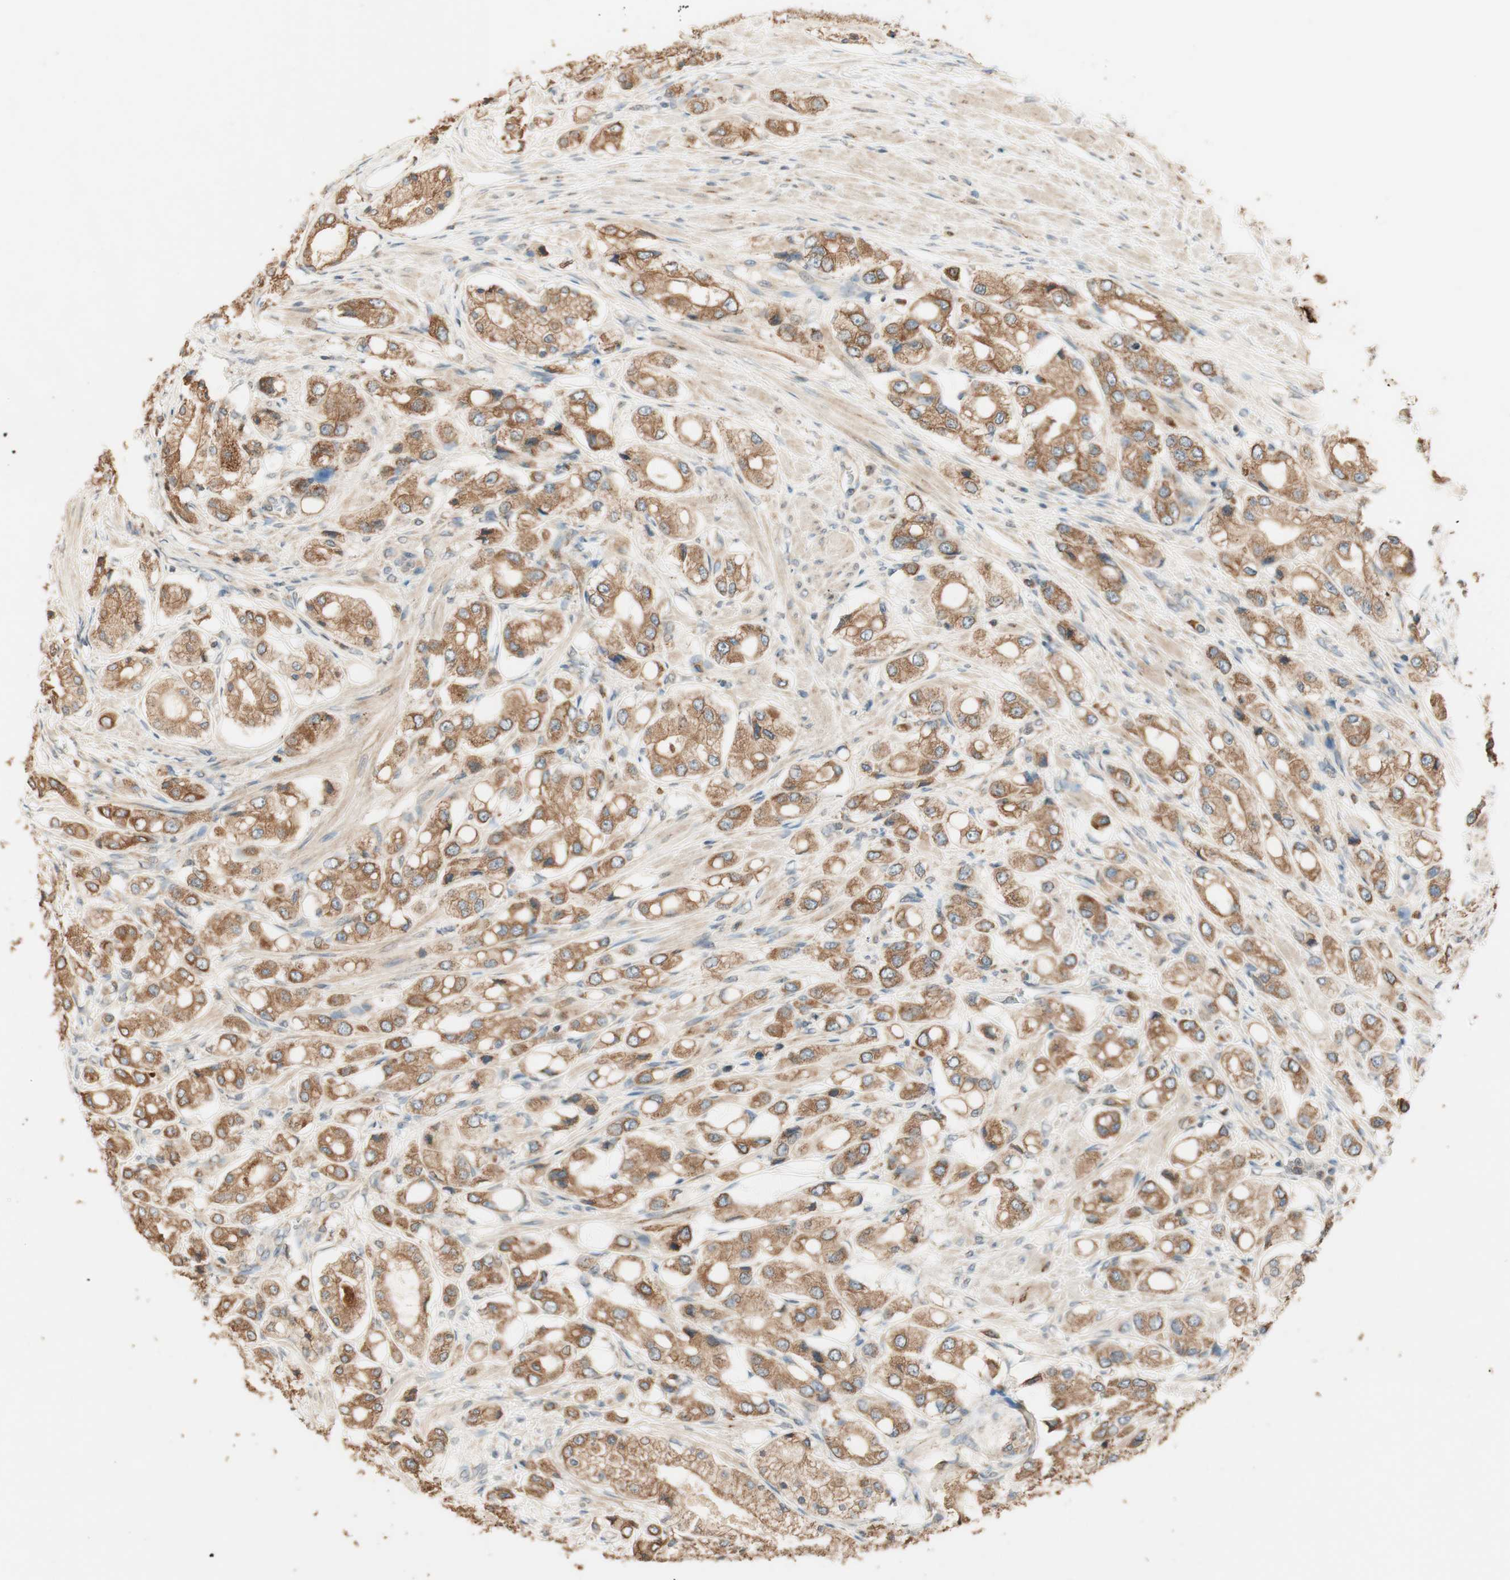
{"staining": {"intensity": "moderate", "quantity": ">75%", "location": "cytoplasmic/membranous"}, "tissue": "prostate cancer", "cell_type": "Tumor cells", "image_type": "cancer", "snomed": [{"axis": "morphology", "description": "Adenocarcinoma, High grade"}, {"axis": "topography", "description": "Prostate"}], "caption": "Brown immunohistochemical staining in prostate cancer reveals moderate cytoplasmic/membranous positivity in about >75% of tumor cells.", "gene": "CLCN2", "patient": {"sex": "male", "age": 65}}